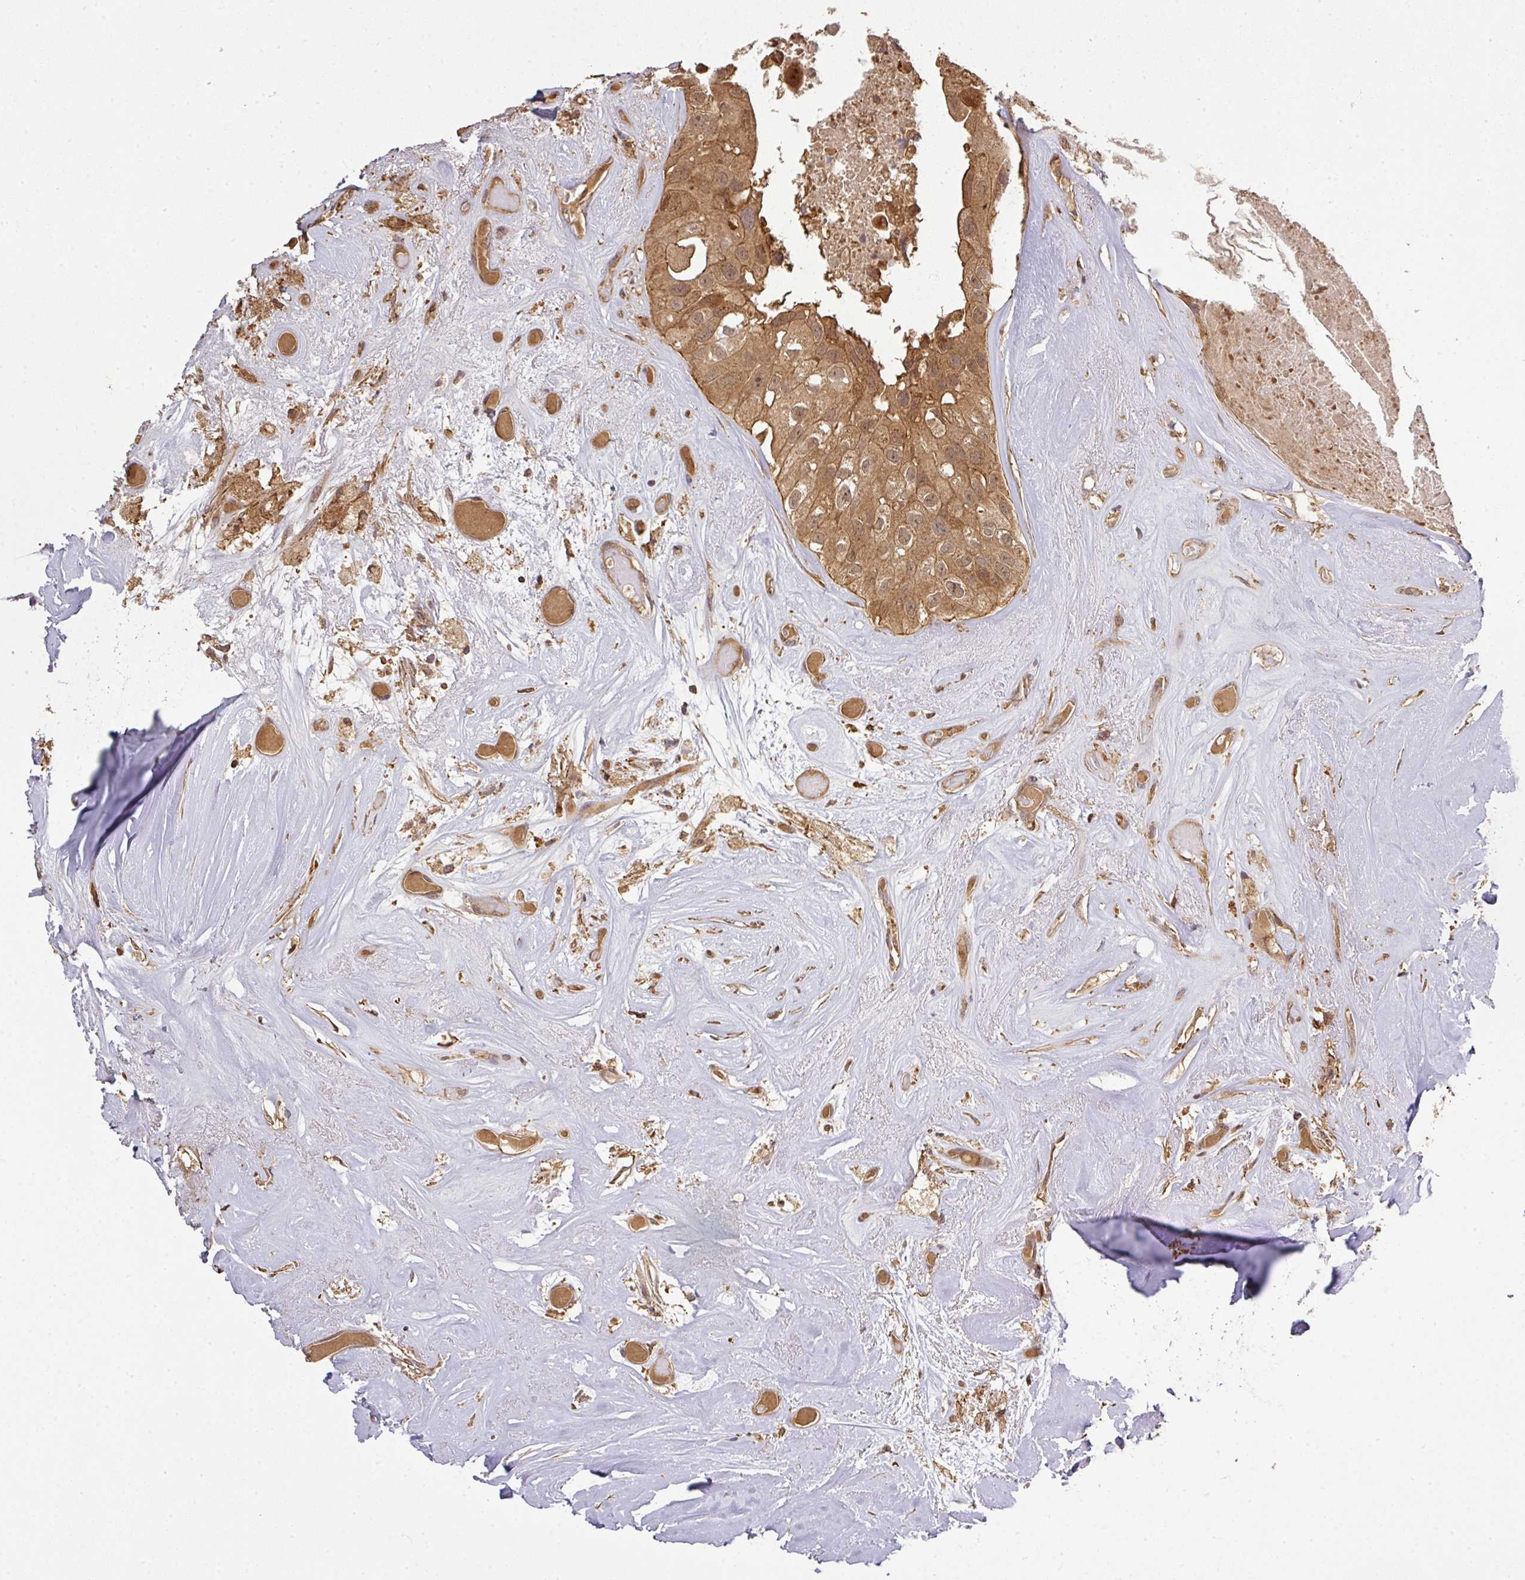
{"staining": {"intensity": "moderate", "quantity": ">75%", "location": "cytoplasmic/membranous,nuclear"}, "tissue": "head and neck cancer", "cell_type": "Tumor cells", "image_type": "cancer", "snomed": [{"axis": "morphology", "description": "Adenocarcinoma, NOS"}, {"axis": "morphology", "description": "Adenocarcinoma, metastatic, NOS"}, {"axis": "topography", "description": "Head-Neck"}], "caption": "Immunohistochemical staining of head and neck cancer (adenocarcinoma) exhibits moderate cytoplasmic/membranous and nuclear protein staining in about >75% of tumor cells. Nuclei are stained in blue.", "gene": "ARPIN", "patient": {"sex": "male", "age": 75}}